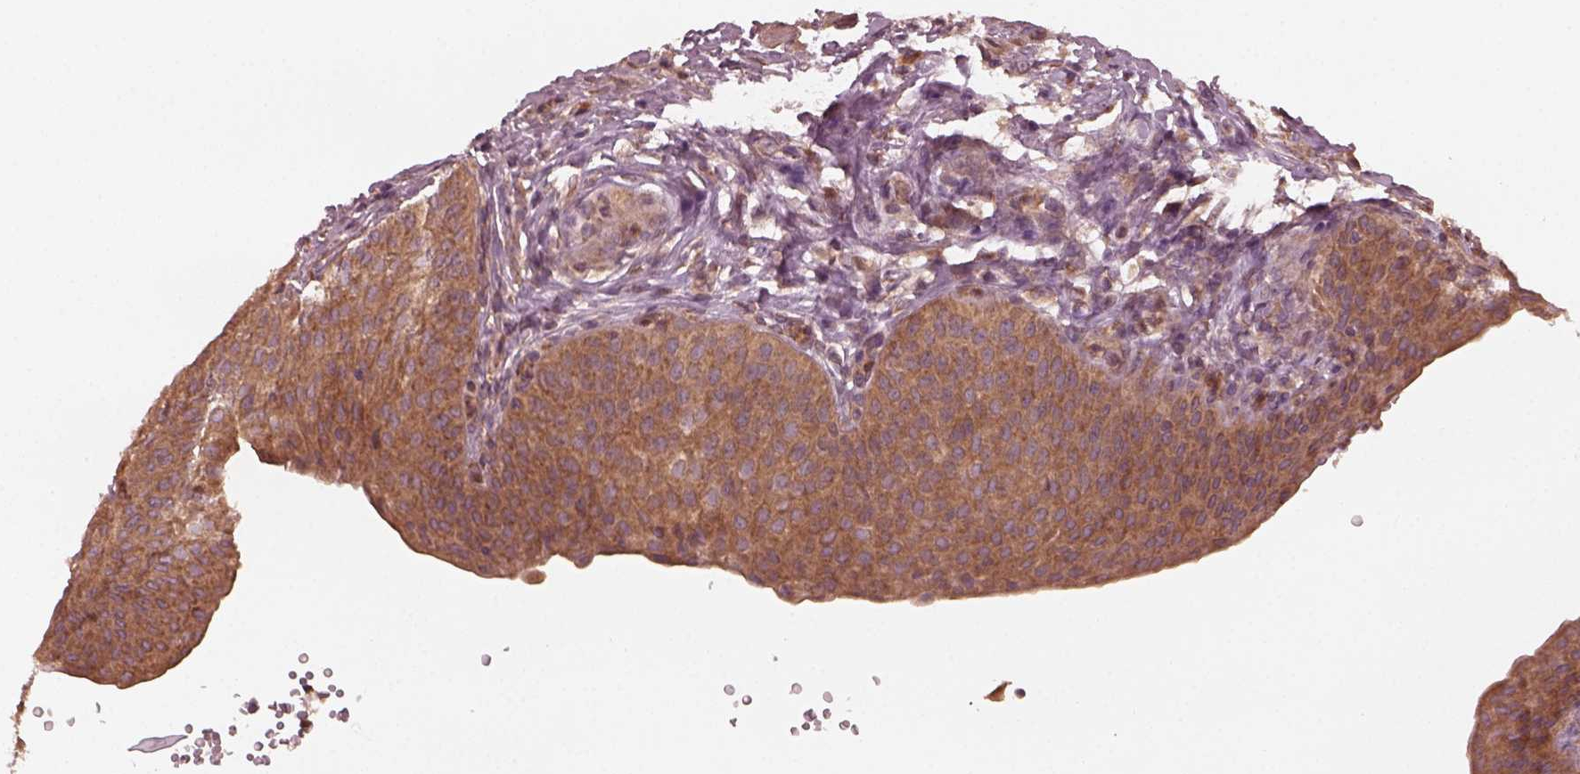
{"staining": {"intensity": "moderate", "quantity": ">75%", "location": "cytoplasmic/membranous"}, "tissue": "urinary bladder", "cell_type": "Urothelial cells", "image_type": "normal", "snomed": [{"axis": "morphology", "description": "Normal tissue, NOS"}, {"axis": "topography", "description": "Urinary bladder"}], "caption": "Brown immunohistochemical staining in unremarkable human urinary bladder reveals moderate cytoplasmic/membranous expression in approximately >75% of urothelial cells.", "gene": "FAF2", "patient": {"sex": "male", "age": 66}}